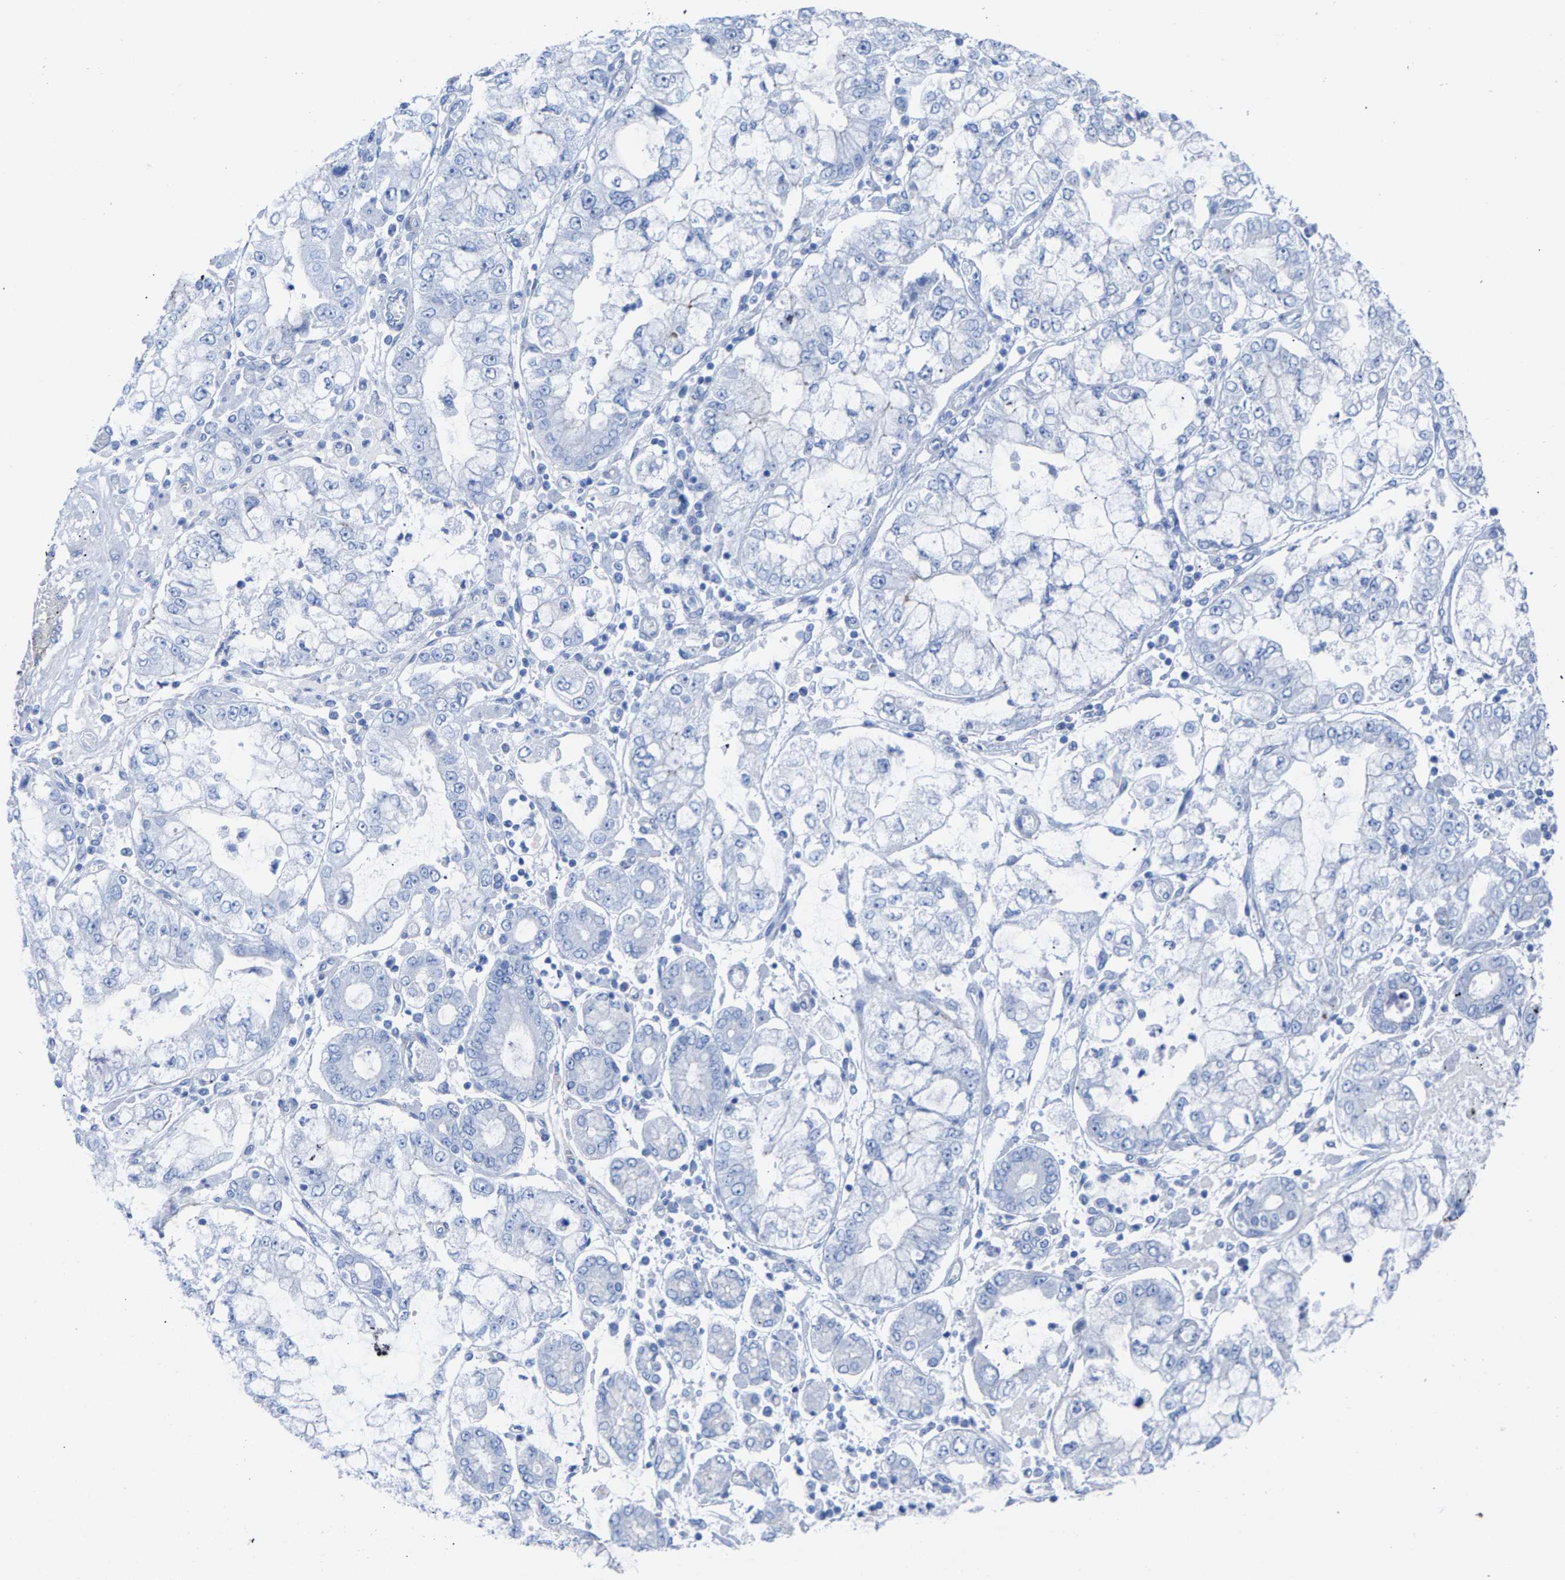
{"staining": {"intensity": "negative", "quantity": "none", "location": "none"}, "tissue": "stomach cancer", "cell_type": "Tumor cells", "image_type": "cancer", "snomed": [{"axis": "morphology", "description": "Adenocarcinoma, NOS"}, {"axis": "topography", "description": "Stomach"}], "caption": "This is an IHC histopathology image of human stomach cancer (adenocarcinoma). There is no staining in tumor cells.", "gene": "CPA1", "patient": {"sex": "male", "age": 76}}